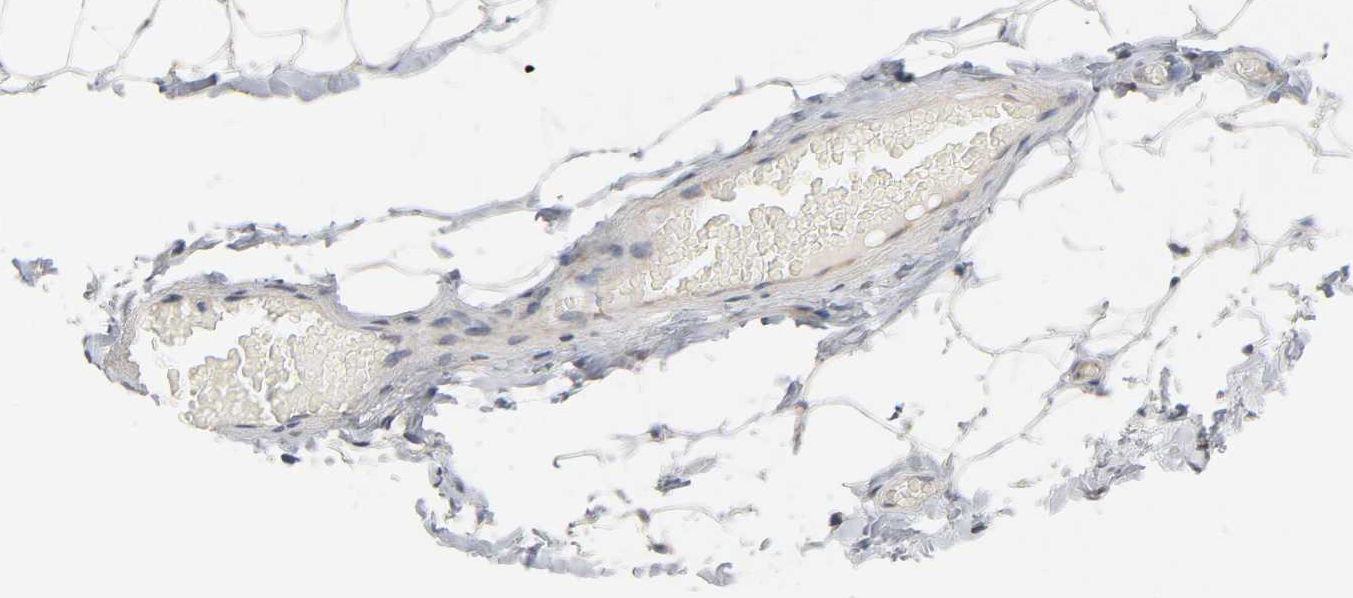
{"staining": {"intensity": "moderate", "quantity": "<25%", "location": "cytoplasmic/membranous"}, "tissue": "adipose tissue", "cell_type": "Adipocytes", "image_type": "normal", "snomed": [{"axis": "morphology", "description": "Normal tissue, NOS"}, {"axis": "topography", "description": "Soft tissue"}], "caption": "Adipose tissue stained with DAB (3,3'-diaminobenzidine) immunohistochemistry (IHC) reveals low levels of moderate cytoplasmic/membranous expression in approximately <25% of adipocytes.", "gene": "HDLBP", "patient": {"sex": "male", "age": 26}}